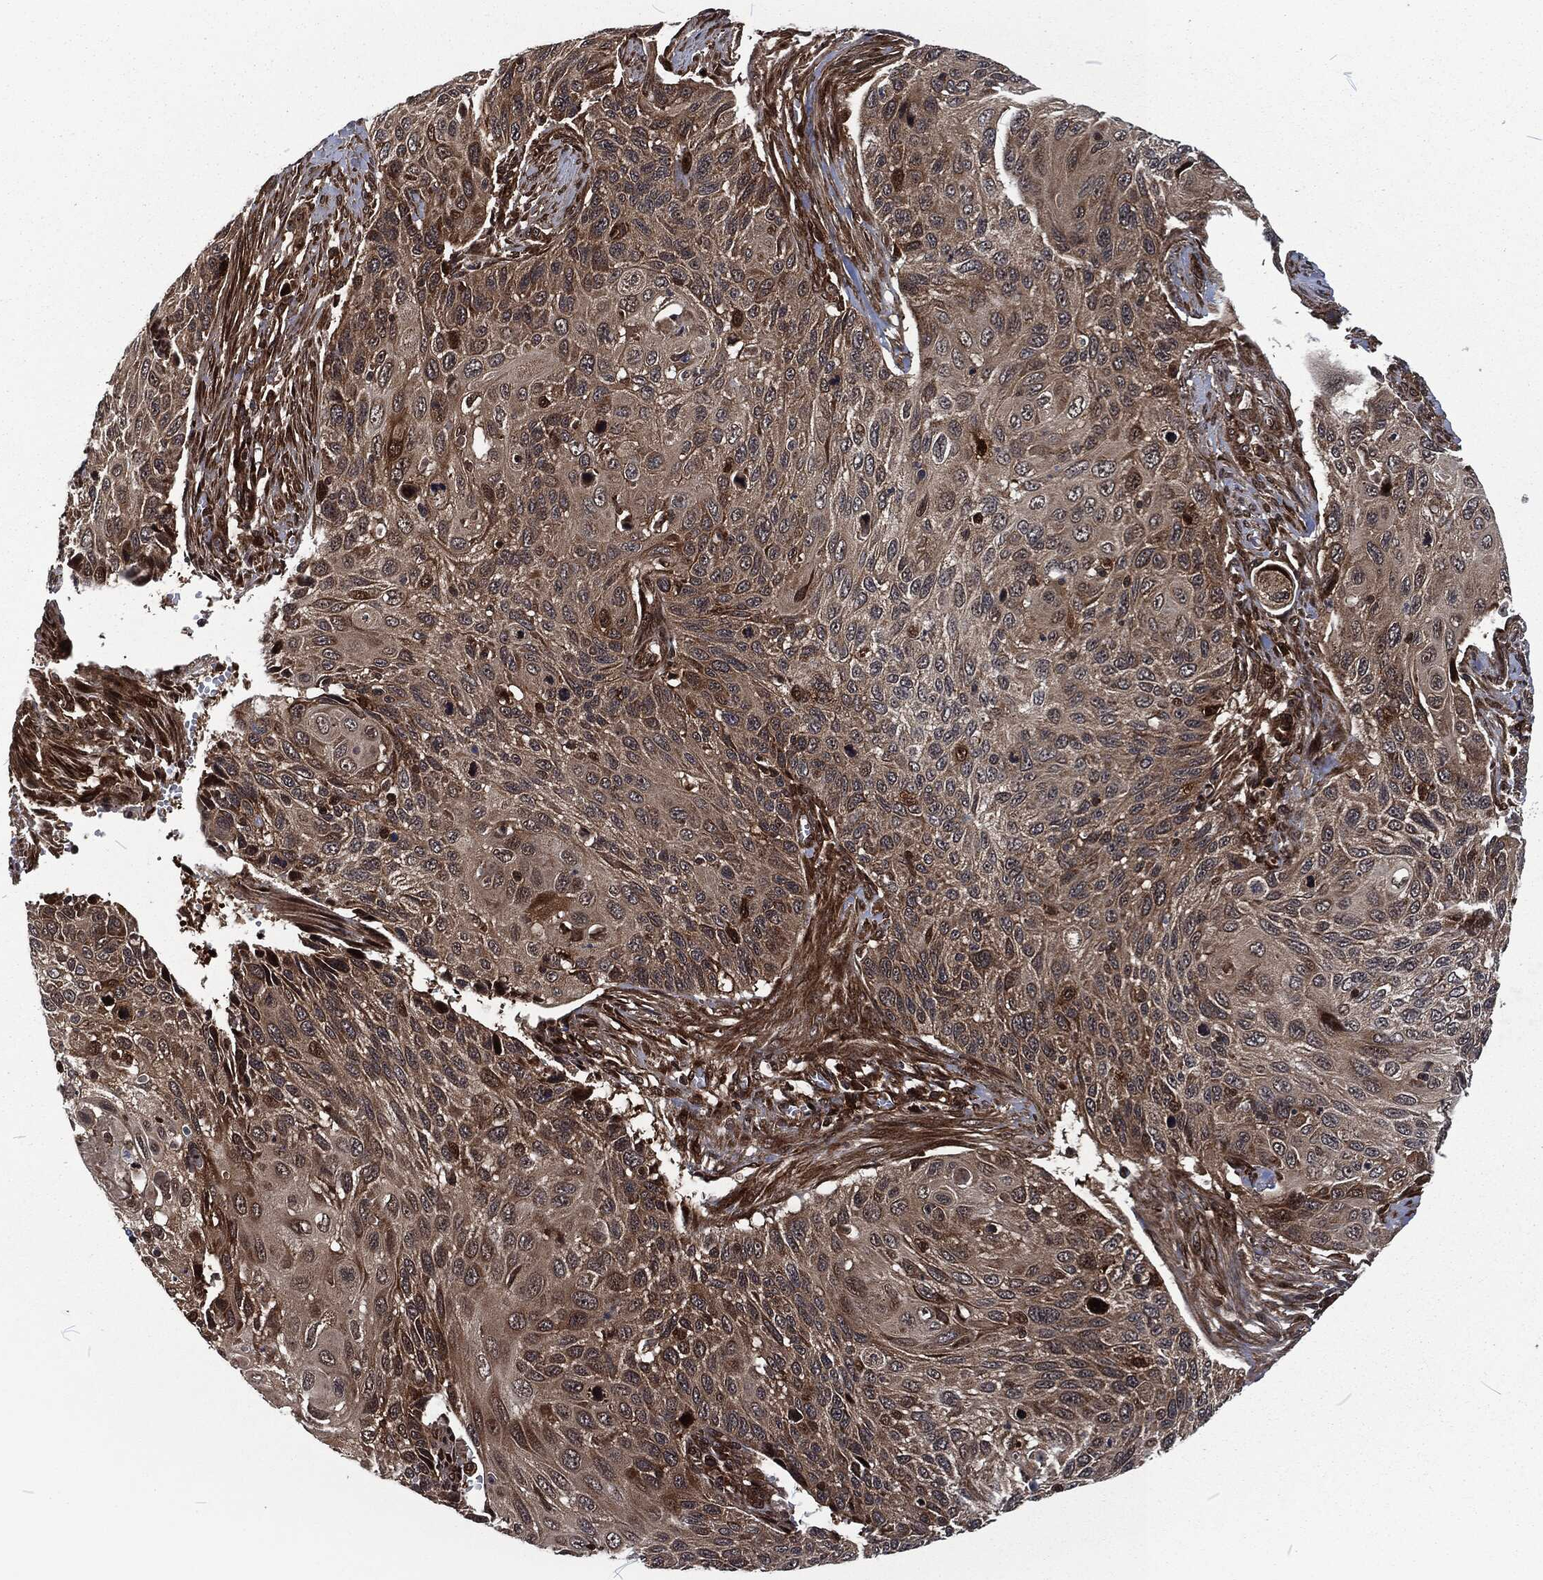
{"staining": {"intensity": "weak", "quantity": ">75%", "location": "cytoplasmic/membranous"}, "tissue": "cervical cancer", "cell_type": "Tumor cells", "image_type": "cancer", "snomed": [{"axis": "morphology", "description": "Squamous cell carcinoma, NOS"}, {"axis": "topography", "description": "Cervix"}], "caption": "The histopathology image displays a brown stain indicating the presence of a protein in the cytoplasmic/membranous of tumor cells in cervical cancer.", "gene": "CMPK2", "patient": {"sex": "female", "age": 70}}